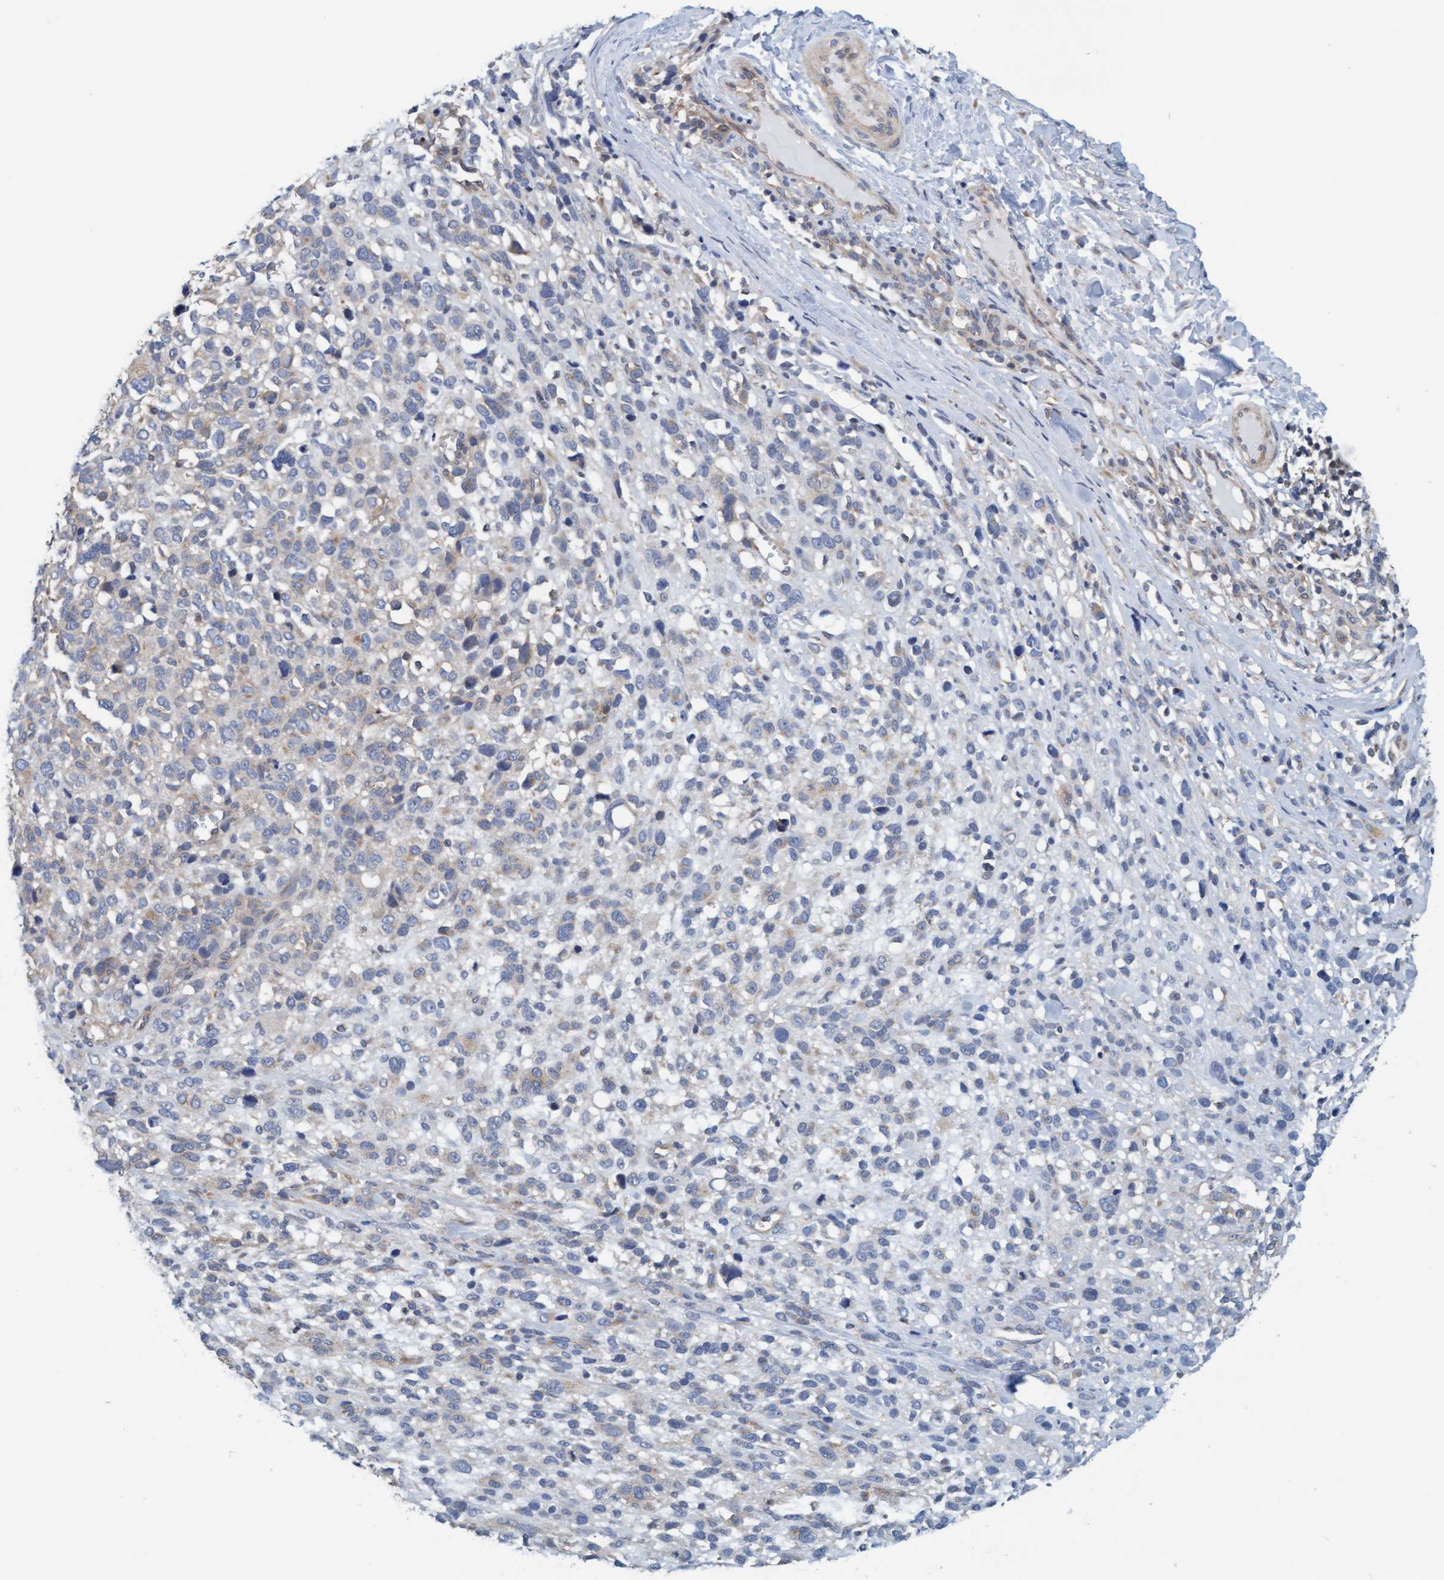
{"staining": {"intensity": "weak", "quantity": "<25%", "location": "cytoplasmic/membranous"}, "tissue": "melanoma", "cell_type": "Tumor cells", "image_type": "cancer", "snomed": [{"axis": "morphology", "description": "Malignant melanoma, NOS"}, {"axis": "topography", "description": "Skin"}], "caption": "Immunohistochemistry (IHC) of melanoma reveals no expression in tumor cells.", "gene": "UBAP1", "patient": {"sex": "female", "age": 55}}